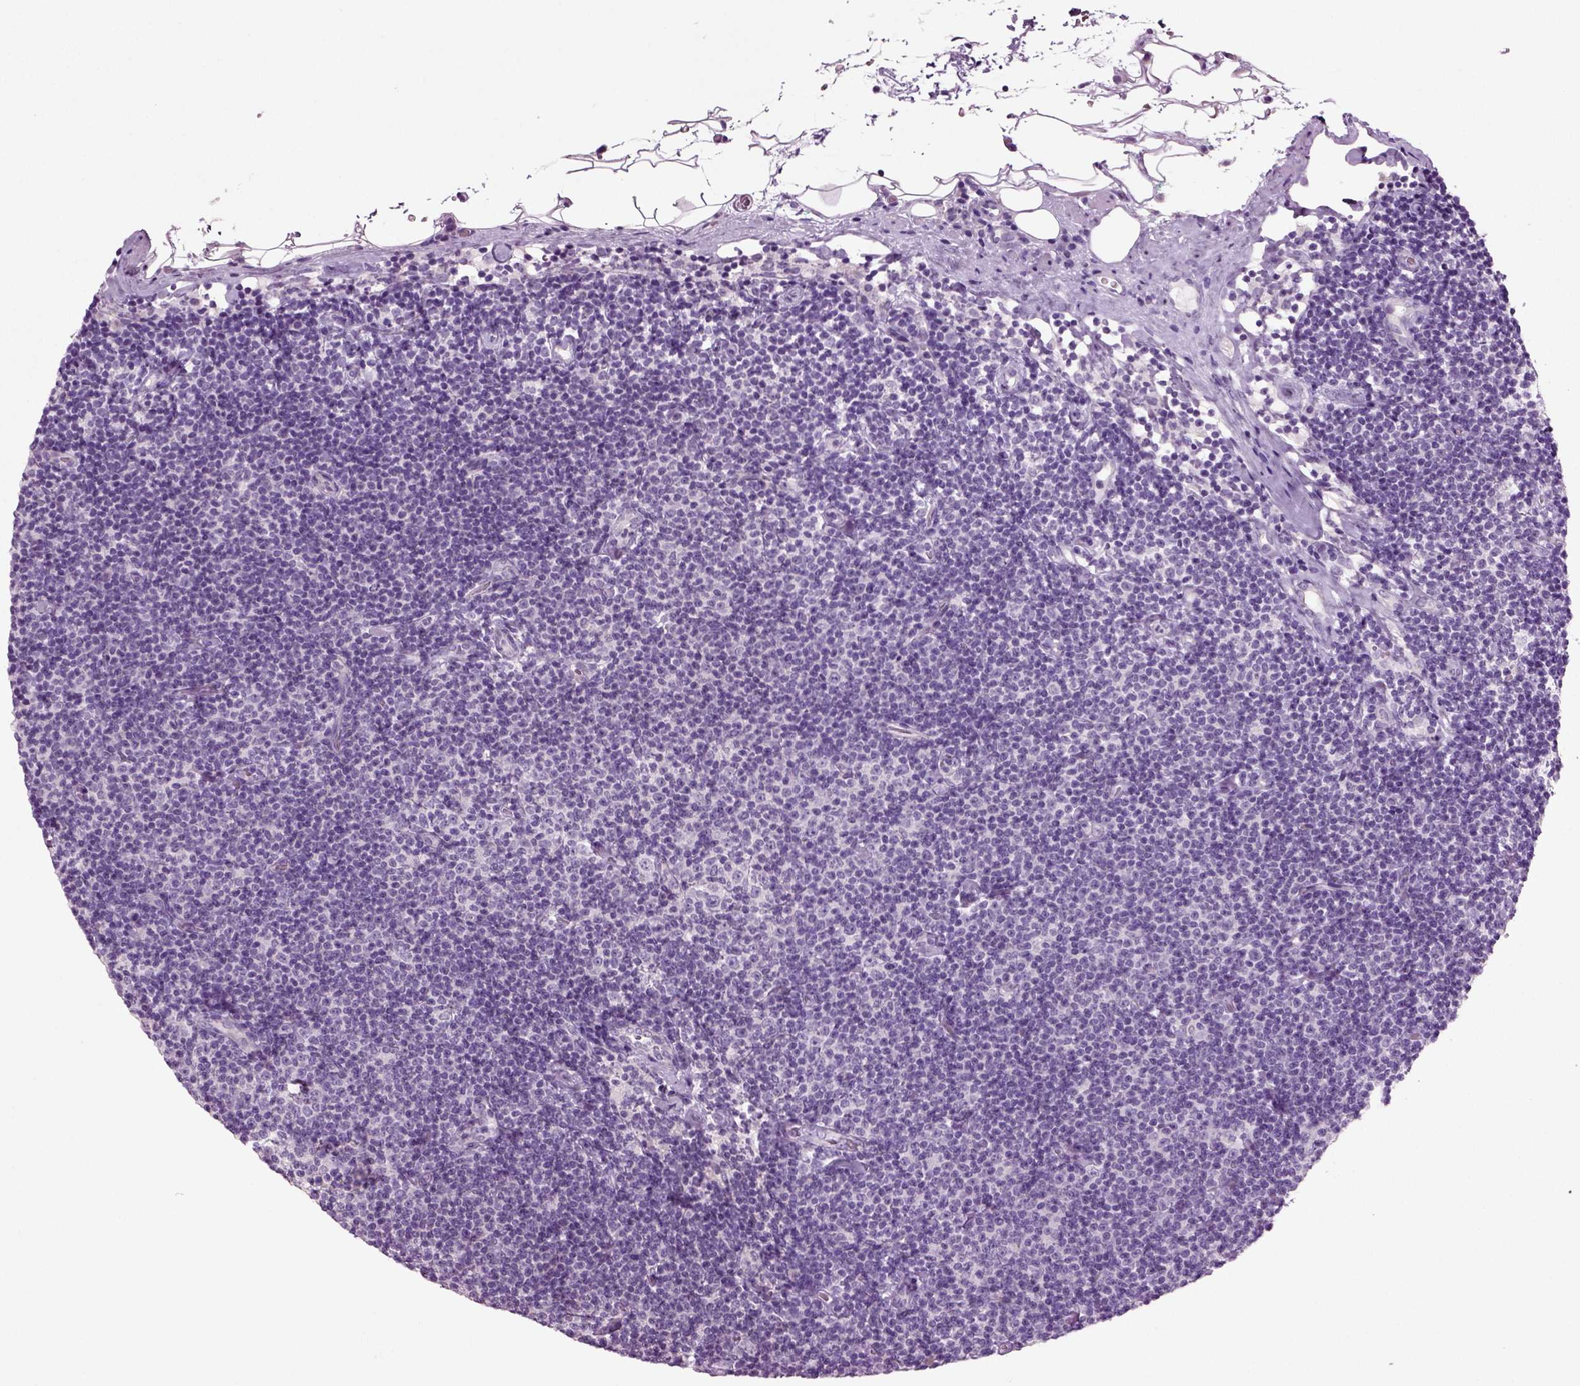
{"staining": {"intensity": "negative", "quantity": "none", "location": "none"}, "tissue": "lymphoma", "cell_type": "Tumor cells", "image_type": "cancer", "snomed": [{"axis": "morphology", "description": "Malignant lymphoma, non-Hodgkin's type, Low grade"}, {"axis": "topography", "description": "Lymph node"}], "caption": "Human lymphoma stained for a protein using immunohistochemistry reveals no staining in tumor cells.", "gene": "COL9A2", "patient": {"sex": "male", "age": 81}}